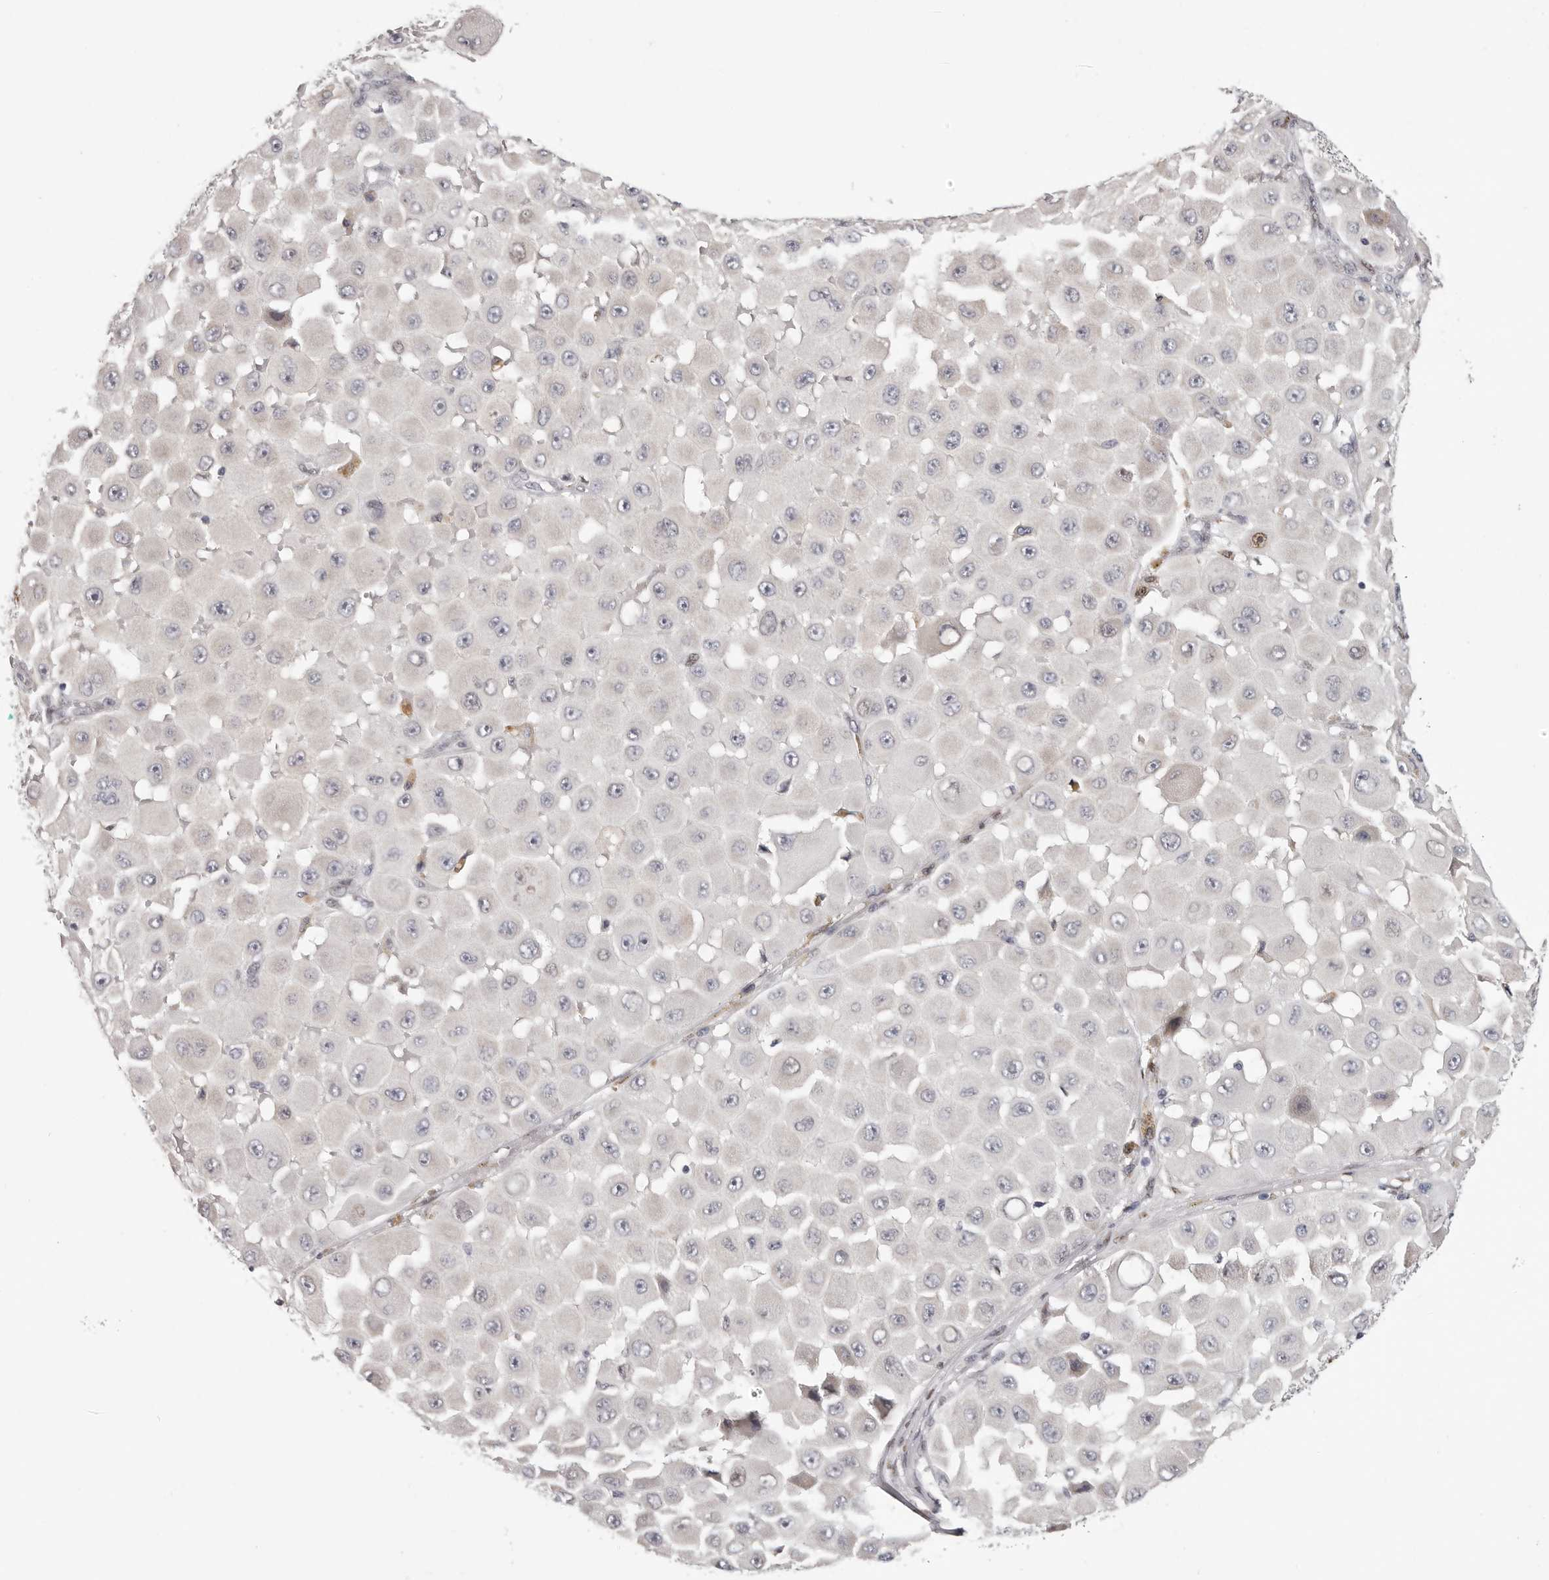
{"staining": {"intensity": "weak", "quantity": "<25%", "location": "cytoplasmic/membranous"}, "tissue": "melanoma", "cell_type": "Tumor cells", "image_type": "cancer", "snomed": [{"axis": "morphology", "description": "Malignant melanoma, NOS"}, {"axis": "topography", "description": "Skin"}], "caption": "Immunohistochemistry of melanoma displays no staining in tumor cells.", "gene": "SRP19", "patient": {"sex": "female", "age": 81}}